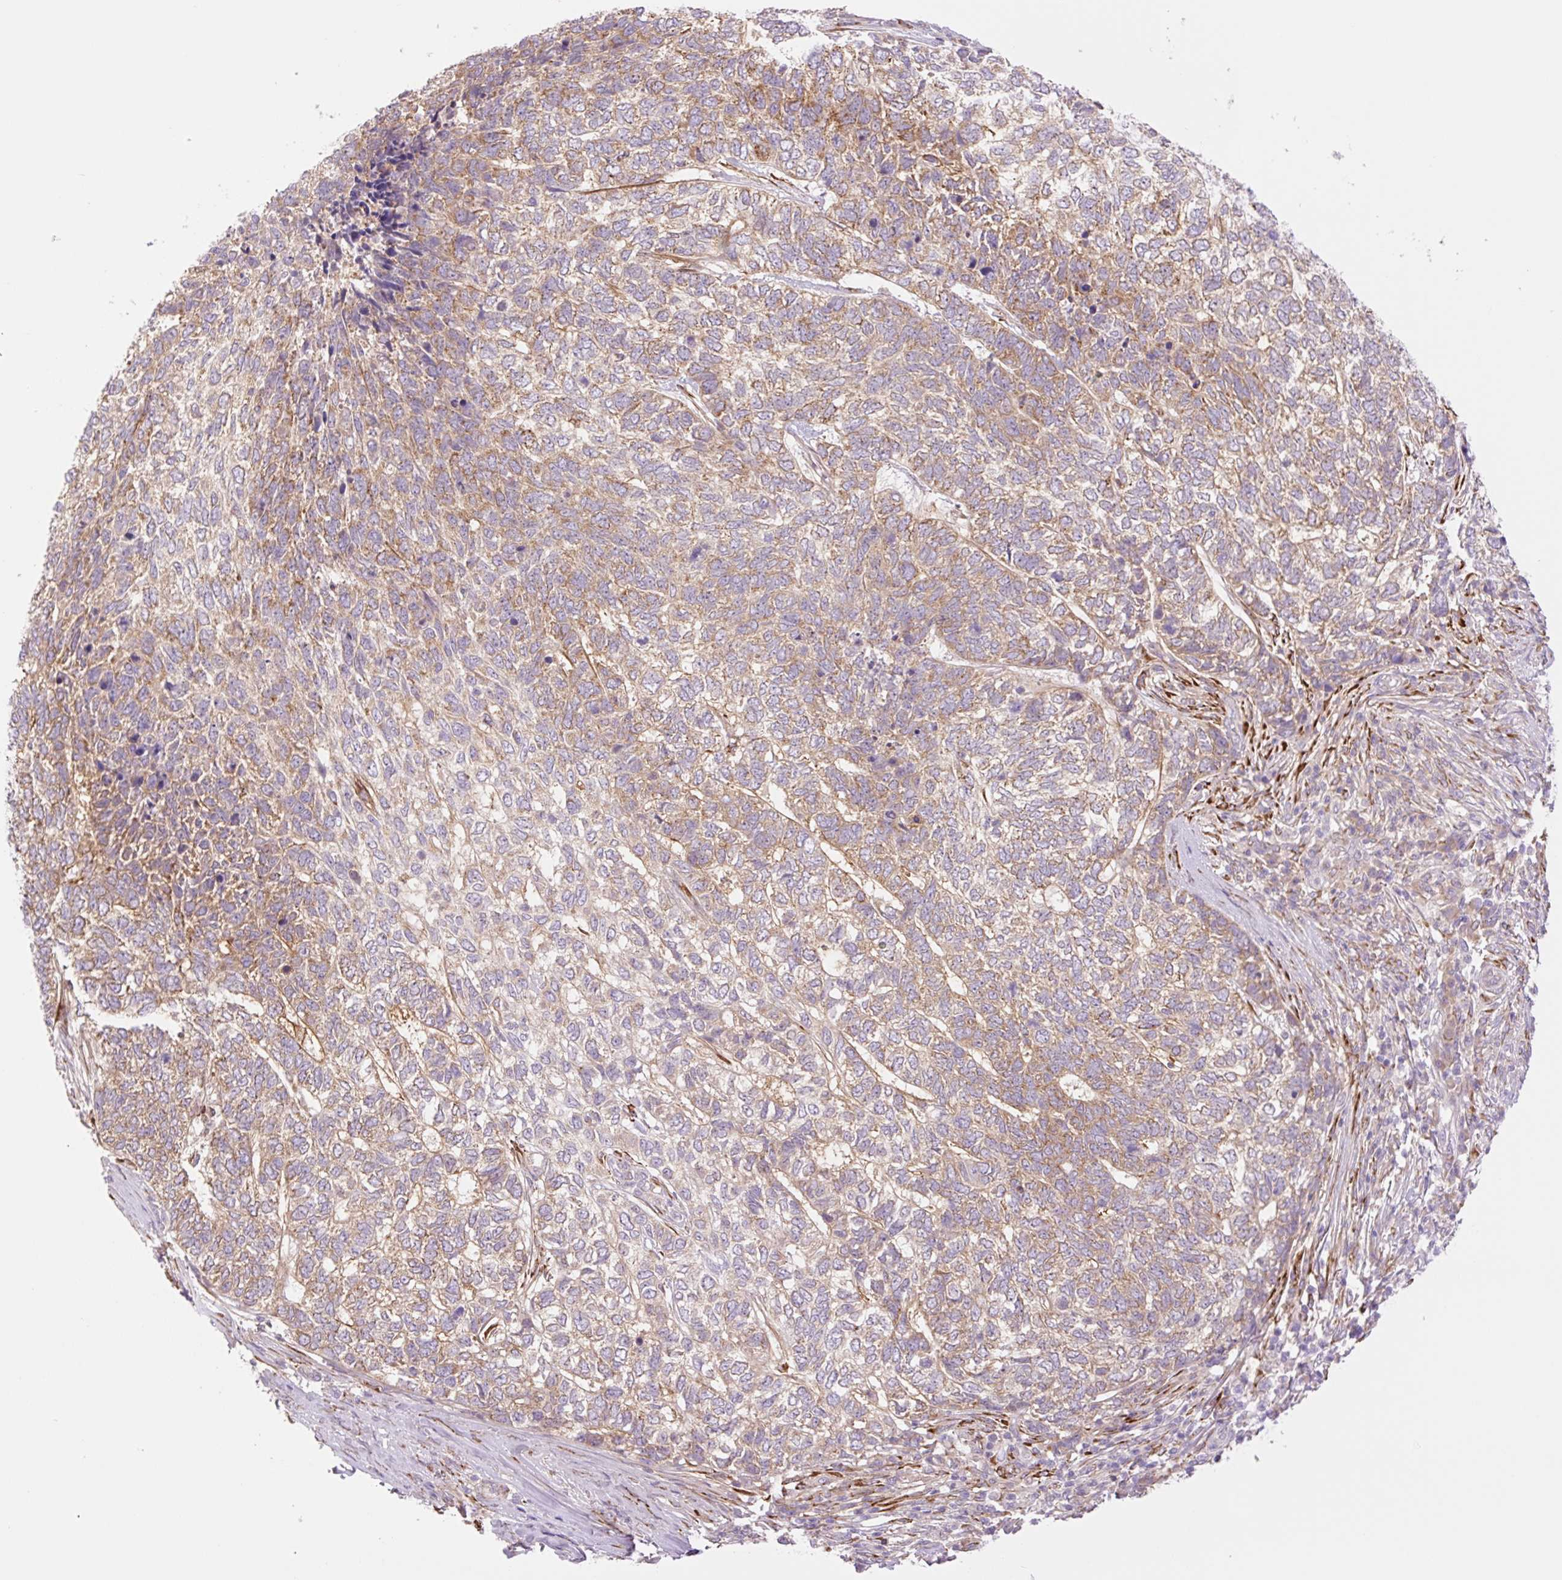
{"staining": {"intensity": "moderate", "quantity": "25%-75%", "location": "cytoplasmic/membranous"}, "tissue": "skin cancer", "cell_type": "Tumor cells", "image_type": "cancer", "snomed": [{"axis": "morphology", "description": "Basal cell carcinoma"}, {"axis": "topography", "description": "Skin"}], "caption": "Immunohistochemistry (IHC) histopathology image of skin basal cell carcinoma stained for a protein (brown), which exhibits medium levels of moderate cytoplasmic/membranous positivity in about 25%-75% of tumor cells.", "gene": "COL5A1", "patient": {"sex": "female", "age": 65}}